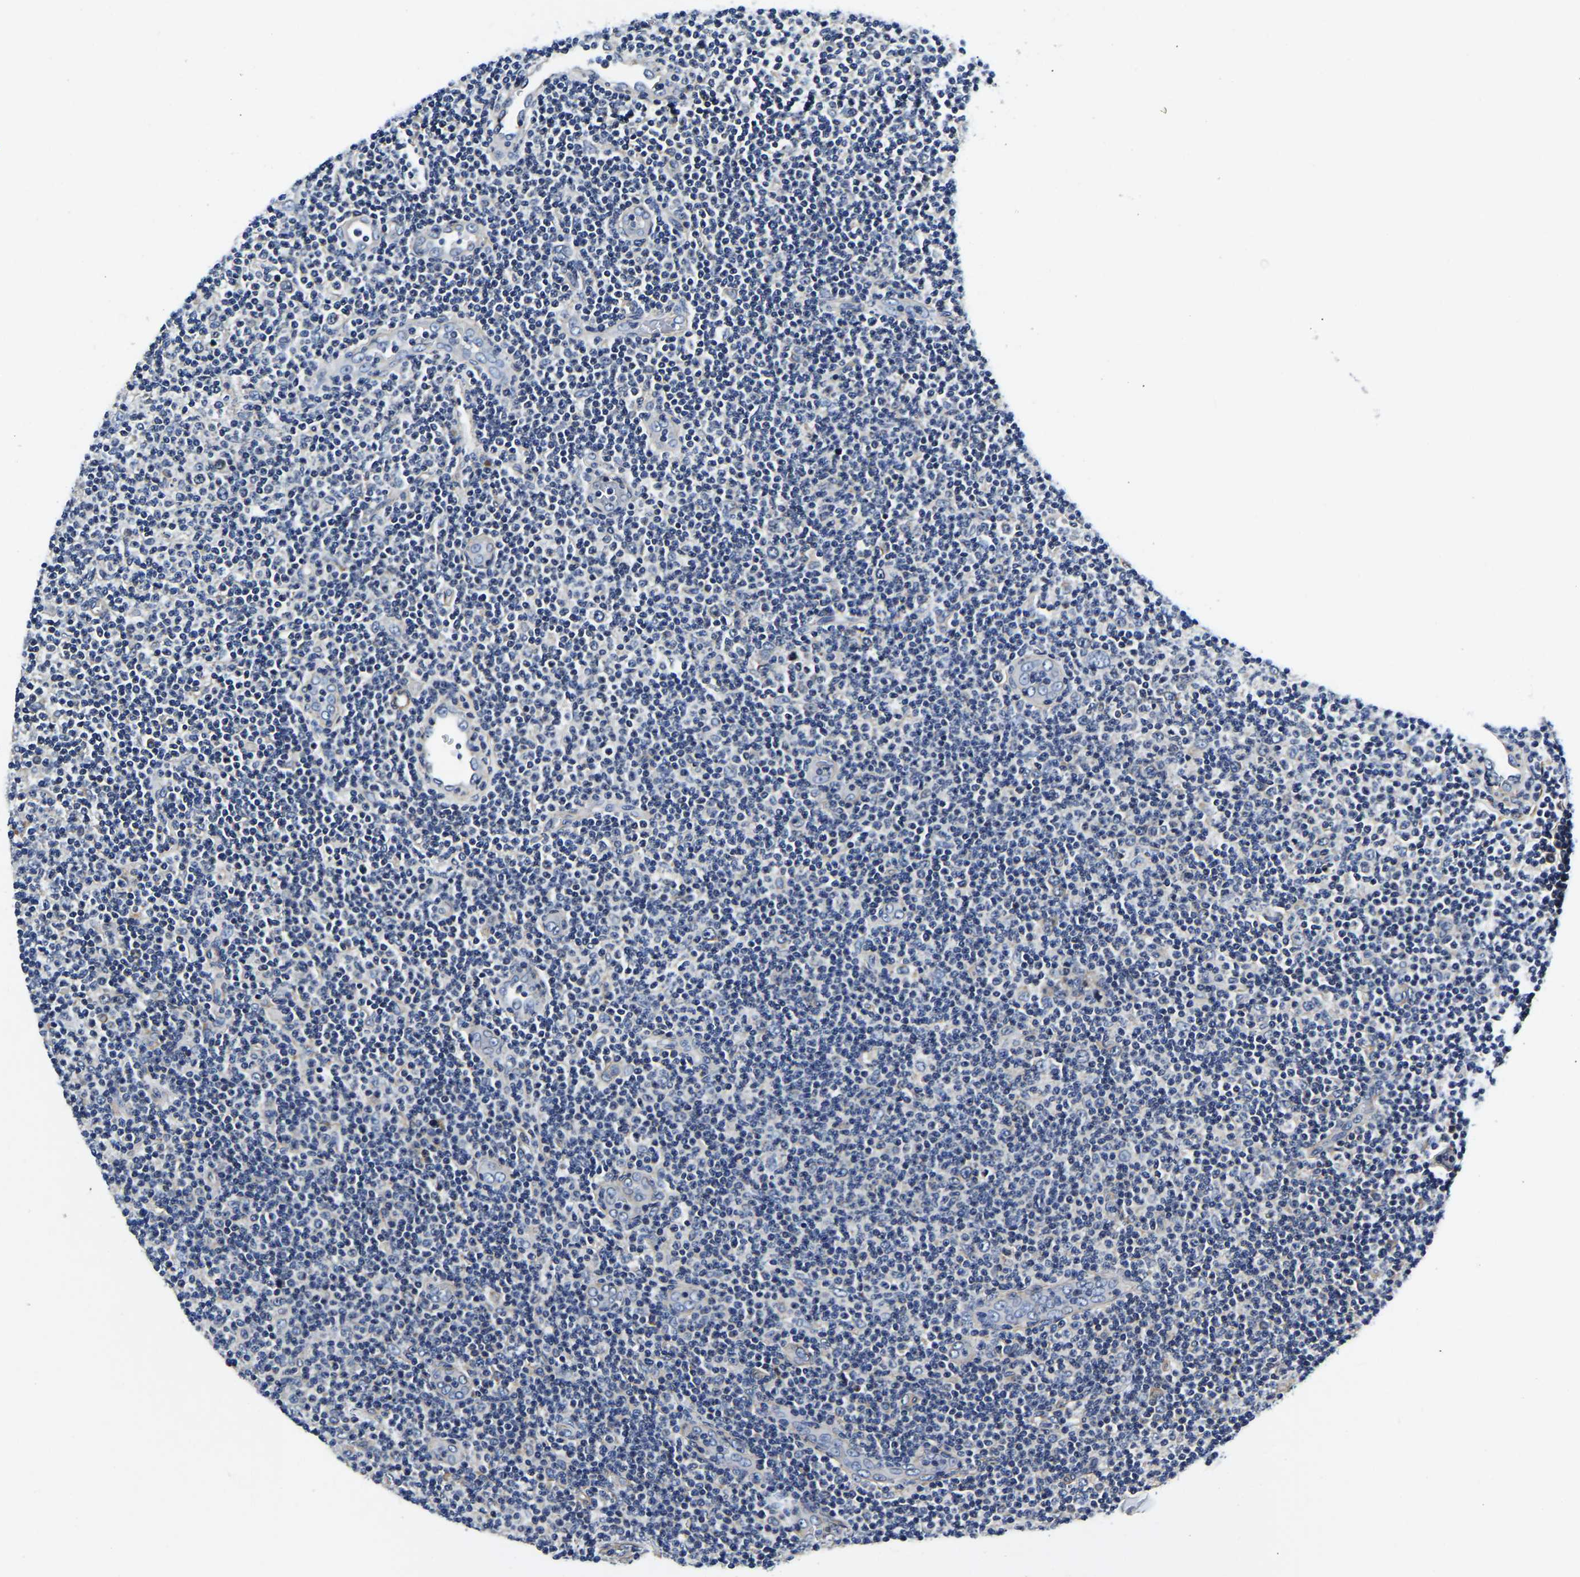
{"staining": {"intensity": "negative", "quantity": "none", "location": "none"}, "tissue": "lymphoma", "cell_type": "Tumor cells", "image_type": "cancer", "snomed": [{"axis": "morphology", "description": "Malignant lymphoma, non-Hodgkin's type, Low grade"}, {"axis": "topography", "description": "Lymph node"}], "caption": "Immunohistochemistry (IHC) of human low-grade malignant lymphoma, non-Hodgkin's type exhibits no expression in tumor cells.", "gene": "KCTD17", "patient": {"sex": "male", "age": 83}}